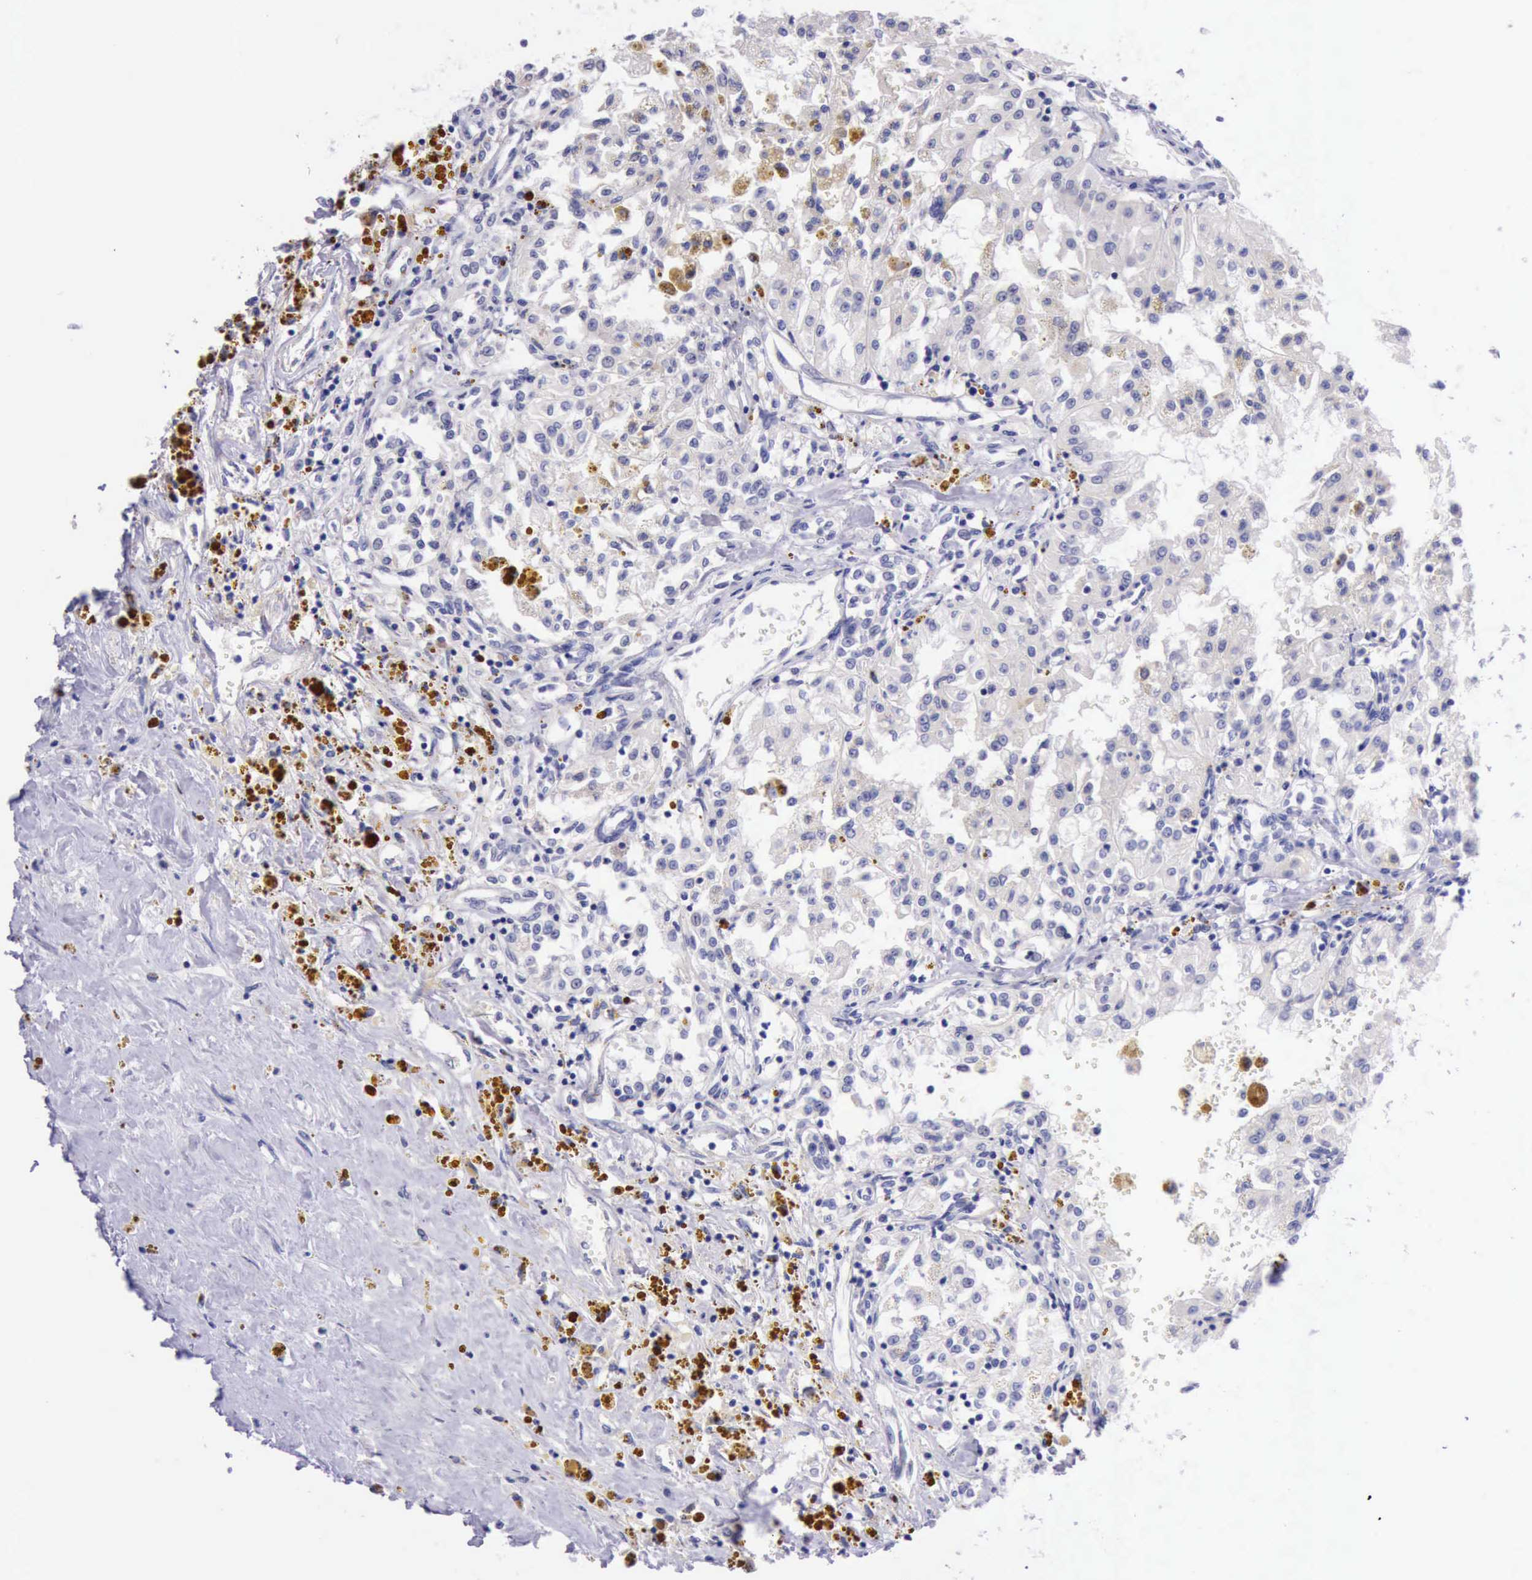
{"staining": {"intensity": "negative", "quantity": "none", "location": "none"}, "tissue": "renal cancer", "cell_type": "Tumor cells", "image_type": "cancer", "snomed": [{"axis": "morphology", "description": "Adenocarcinoma, NOS"}, {"axis": "topography", "description": "Kidney"}], "caption": "Immunohistochemistry (IHC) image of human adenocarcinoma (renal) stained for a protein (brown), which demonstrates no positivity in tumor cells.", "gene": "LRFN5", "patient": {"sex": "male", "age": 78}}